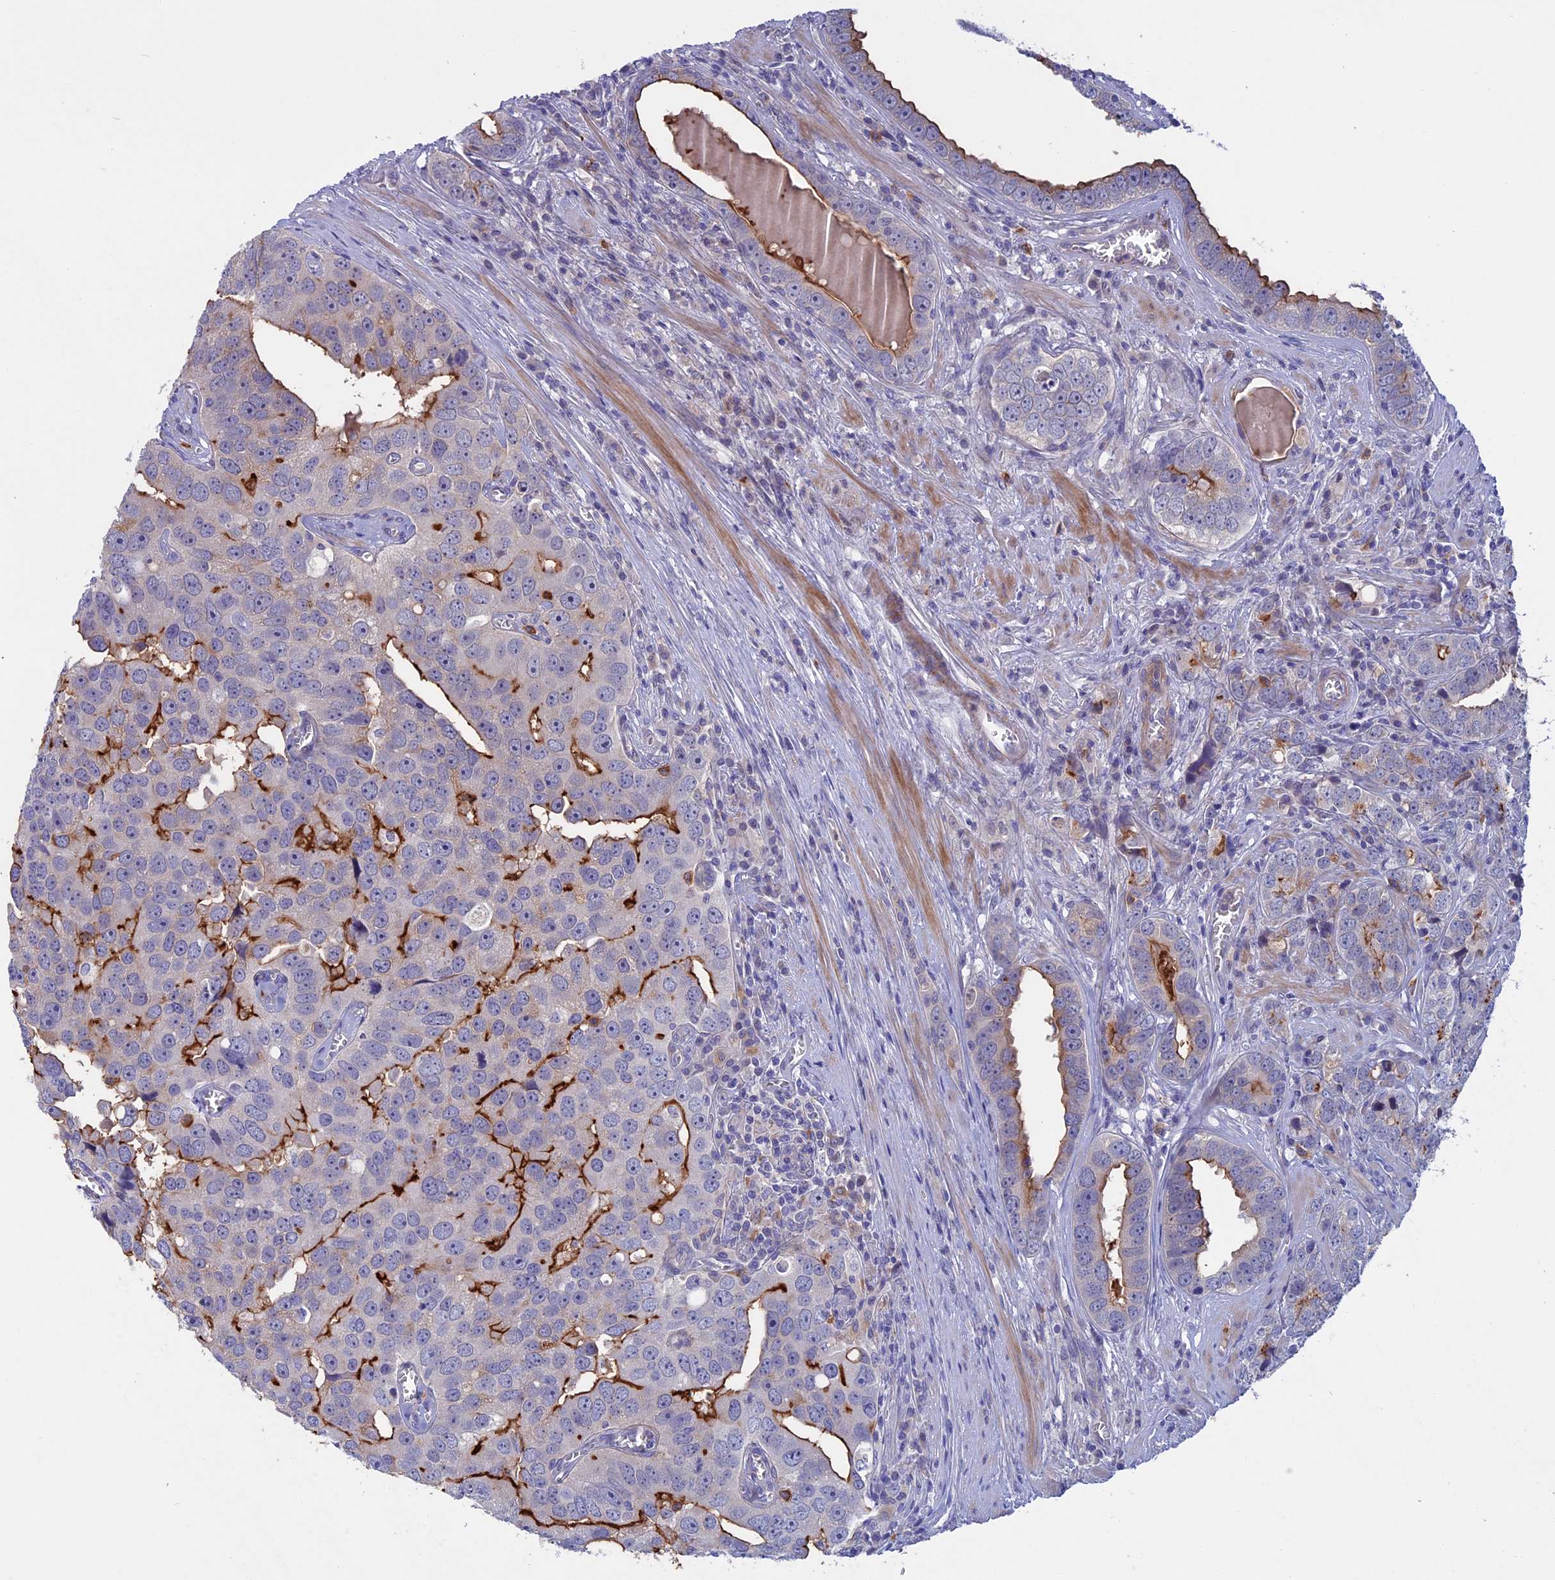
{"staining": {"intensity": "strong", "quantity": "25%-75%", "location": "cytoplasmic/membranous"}, "tissue": "prostate cancer", "cell_type": "Tumor cells", "image_type": "cancer", "snomed": [{"axis": "morphology", "description": "Adenocarcinoma, High grade"}, {"axis": "topography", "description": "Prostate"}], "caption": "DAB (3,3'-diaminobenzidine) immunohistochemical staining of human prostate cancer shows strong cytoplasmic/membranous protein expression in about 25%-75% of tumor cells.", "gene": "SLC2A6", "patient": {"sex": "male", "age": 71}}